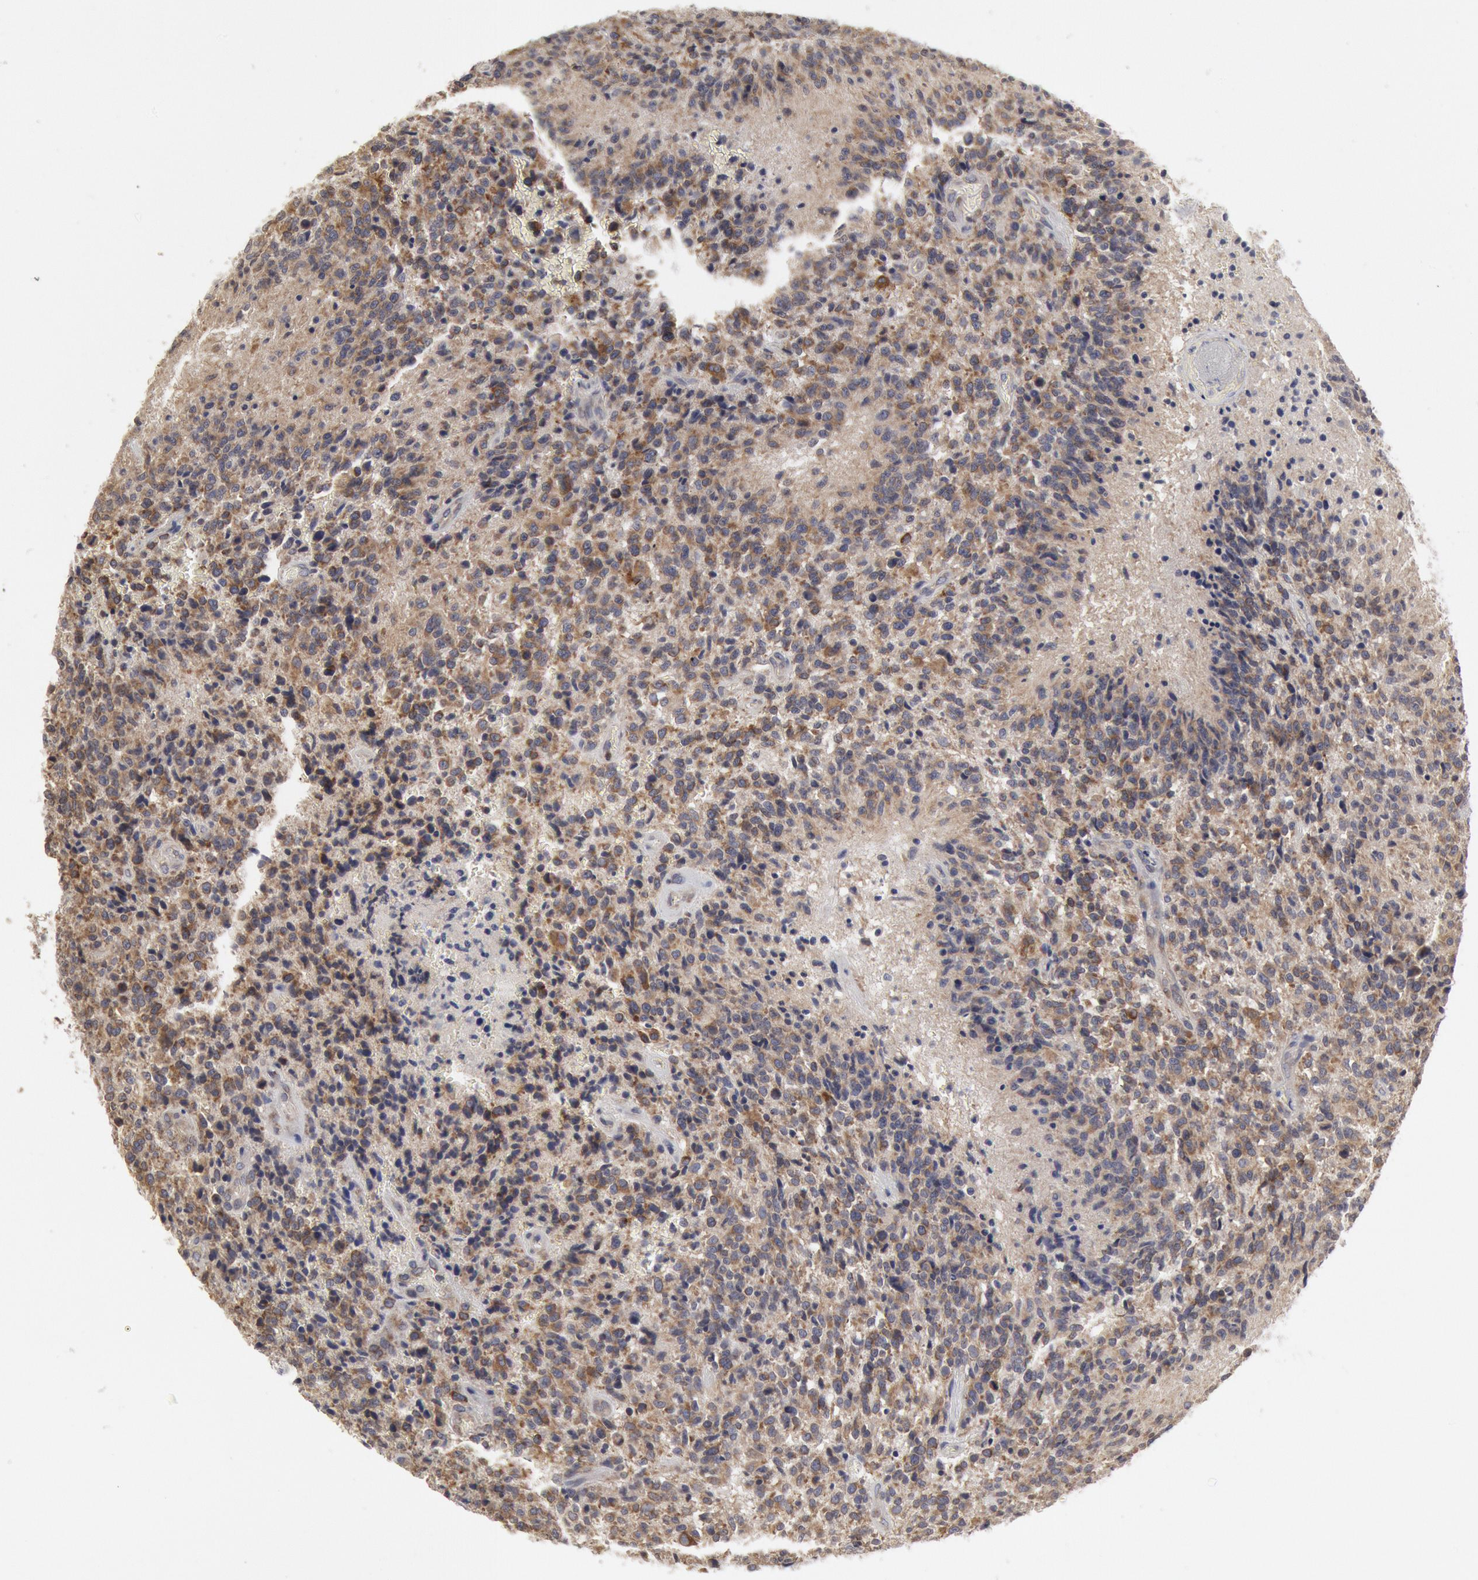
{"staining": {"intensity": "moderate", "quantity": "25%-75%", "location": "cytoplasmic/membranous"}, "tissue": "glioma", "cell_type": "Tumor cells", "image_type": "cancer", "snomed": [{"axis": "morphology", "description": "Glioma, malignant, High grade"}, {"axis": "topography", "description": "Brain"}], "caption": "Immunohistochemical staining of glioma shows medium levels of moderate cytoplasmic/membranous staining in approximately 25%-75% of tumor cells.", "gene": "OSBPL8", "patient": {"sex": "male", "age": 36}}